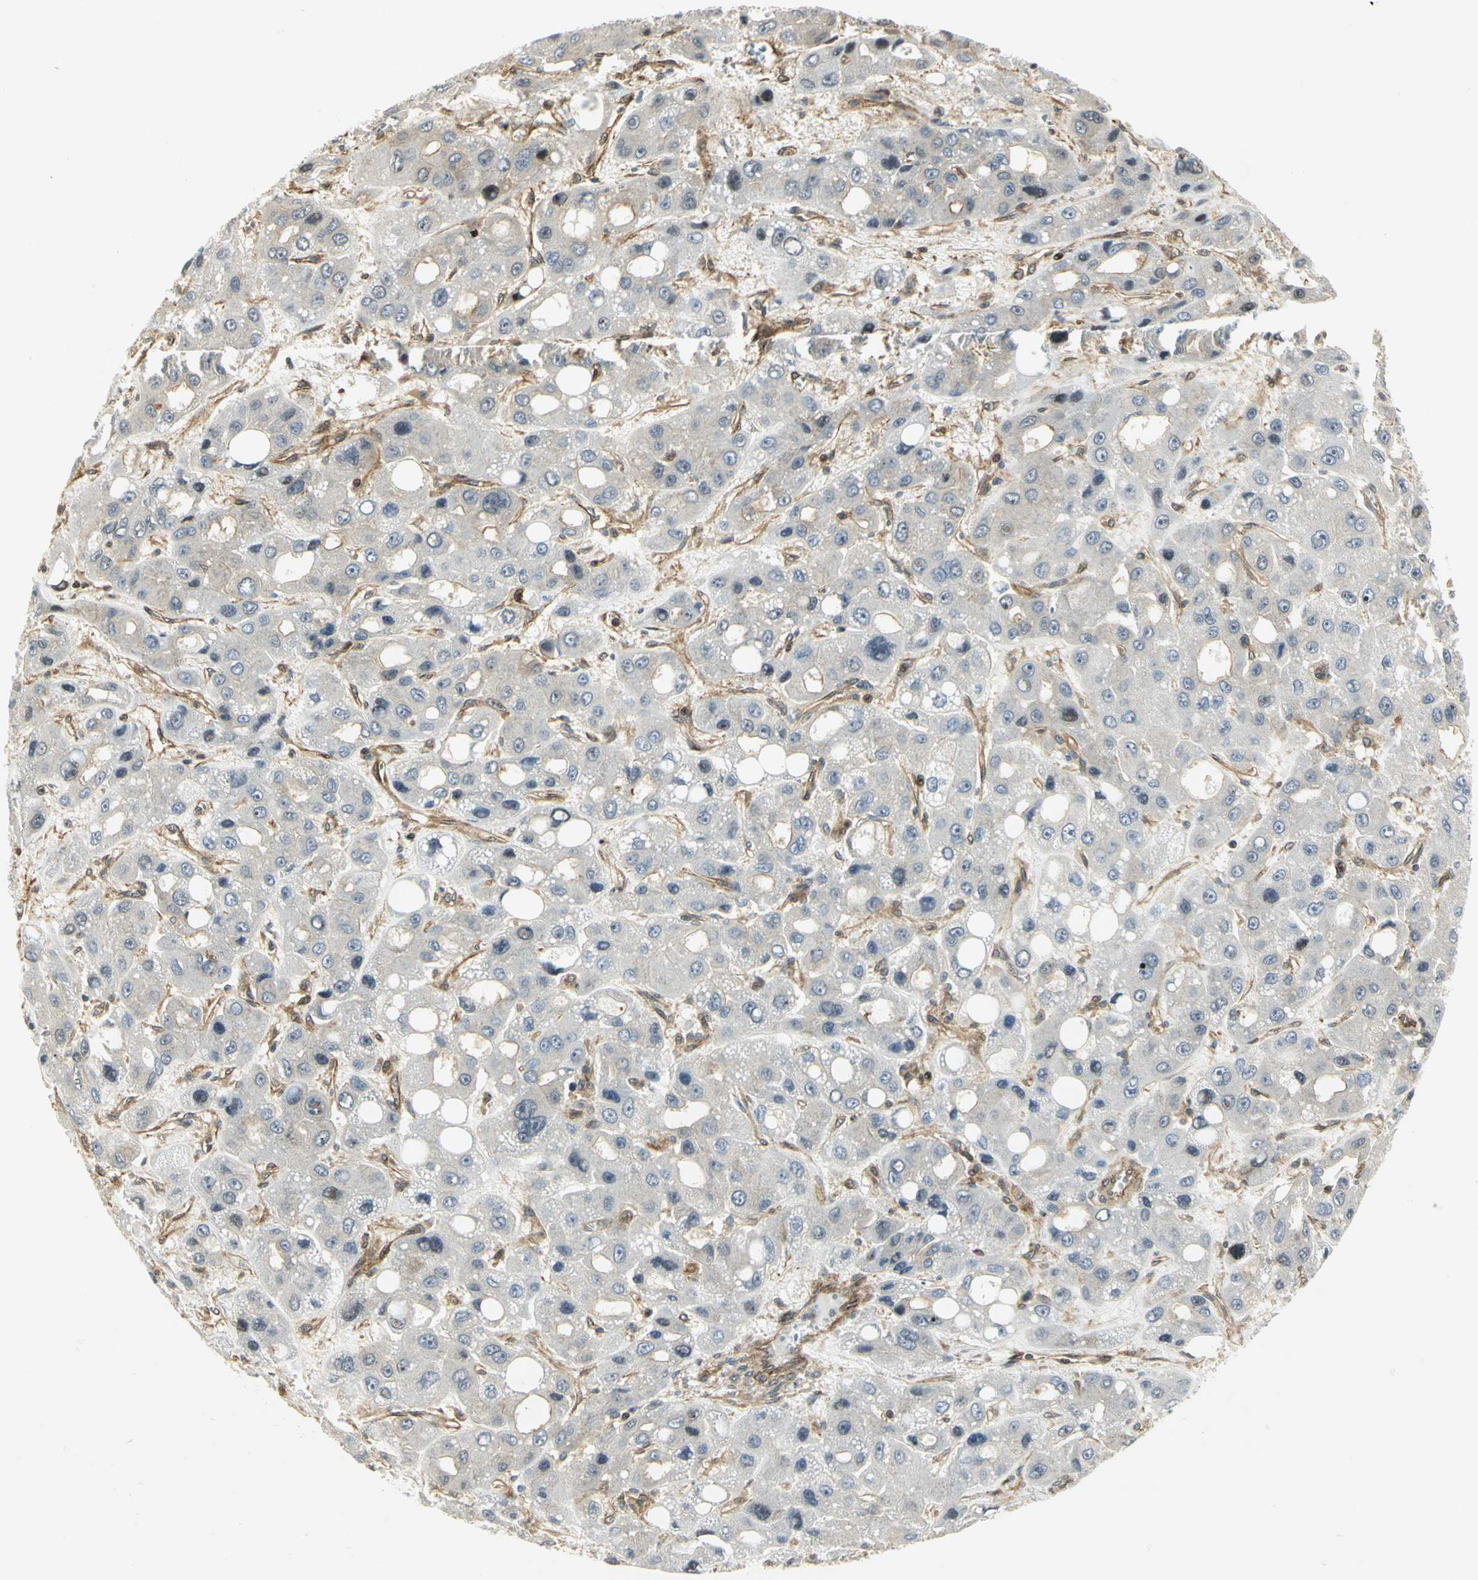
{"staining": {"intensity": "weak", "quantity": "<25%", "location": "cytoplasmic/membranous"}, "tissue": "liver cancer", "cell_type": "Tumor cells", "image_type": "cancer", "snomed": [{"axis": "morphology", "description": "Carcinoma, Hepatocellular, NOS"}, {"axis": "topography", "description": "Liver"}], "caption": "Micrograph shows no protein expression in tumor cells of liver cancer (hepatocellular carcinoma) tissue.", "gene": "EEA1", "patient": {"sex": "male", "age": 55}}